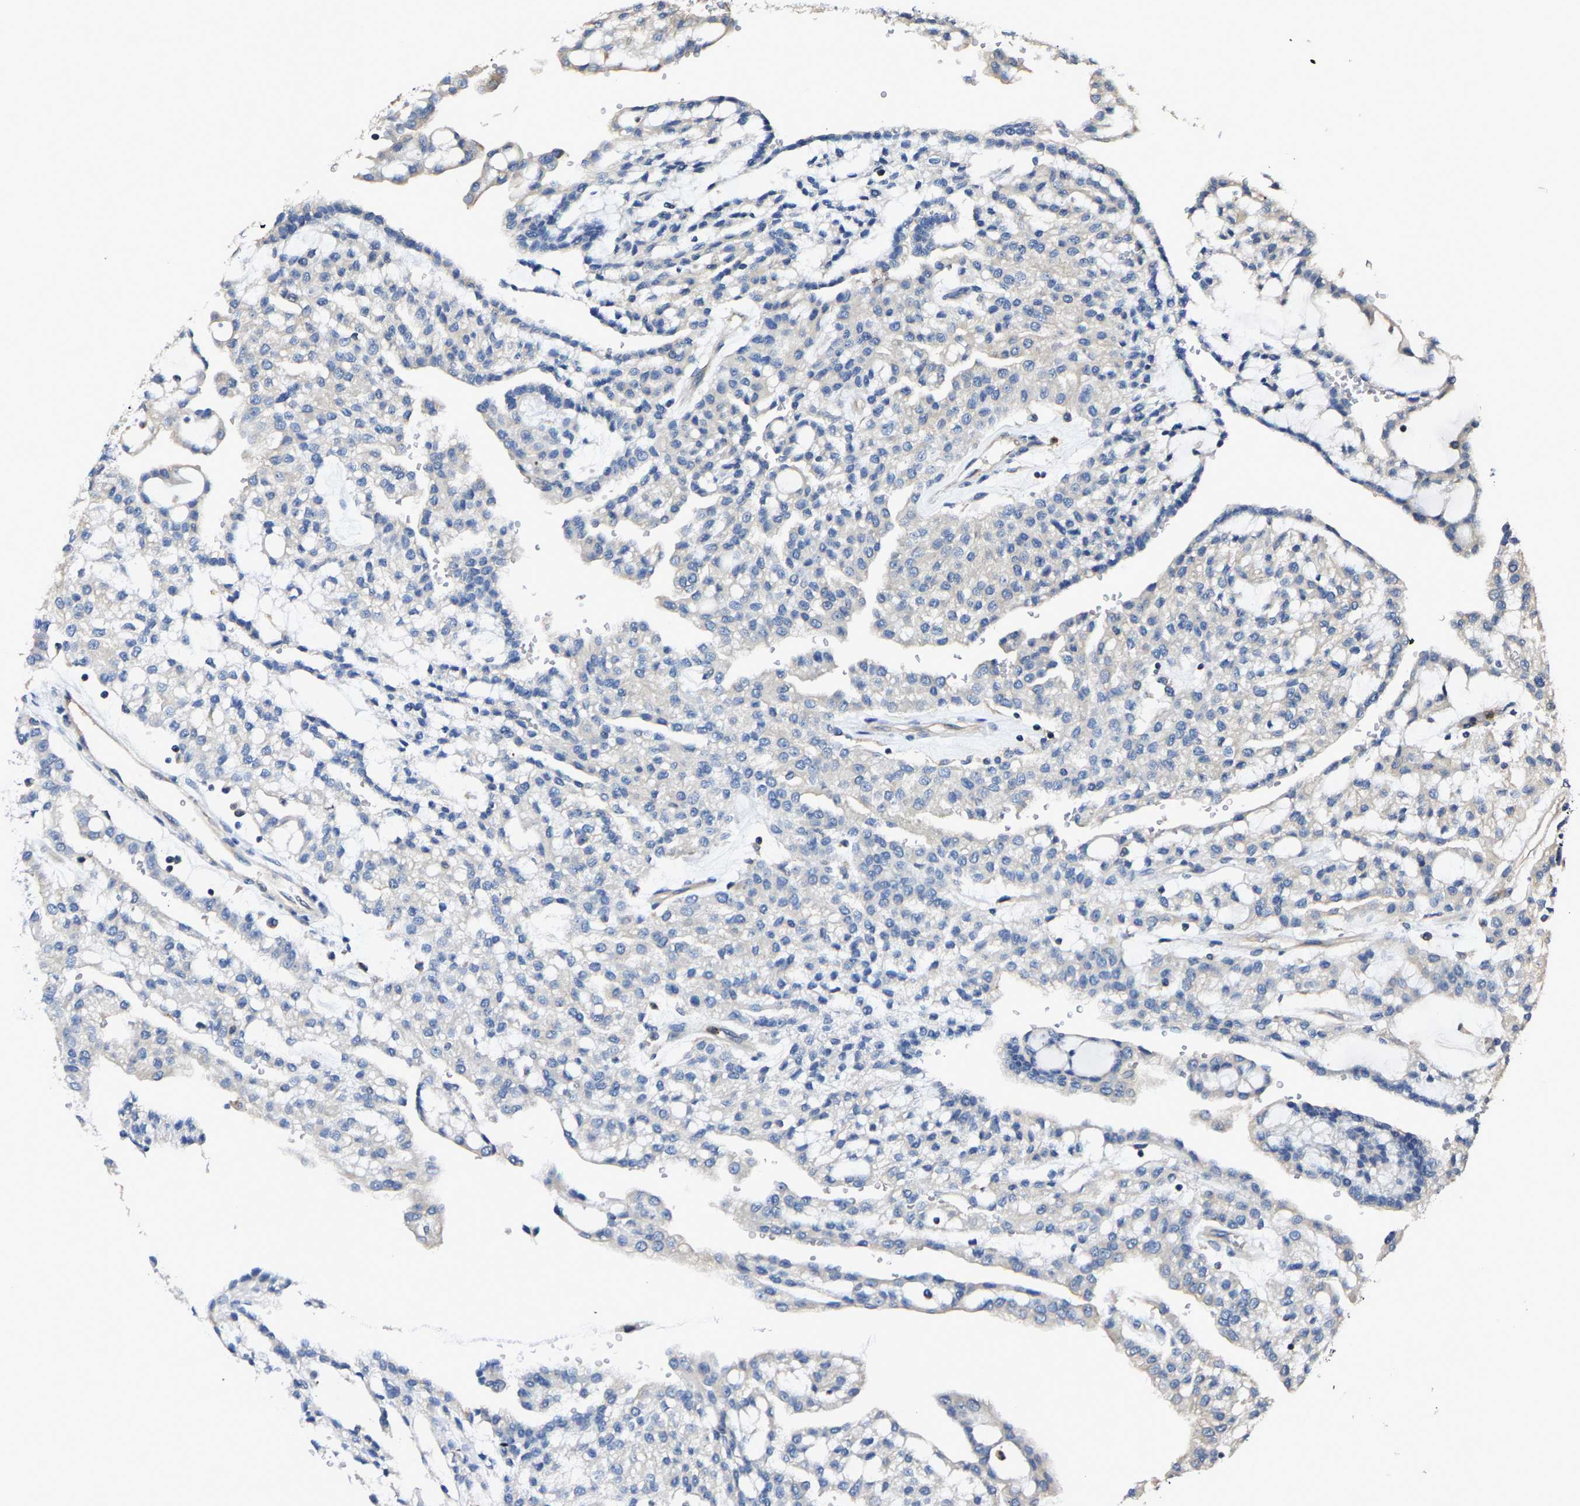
{"staining": {"intensity": "negative", "quantity": "none", "location": "none"}, "tissue": "renal cancer", "cell_type": "Tumor cells", "image_type": "cancer", "snomed": [{"axis": "morphology", "description": "Adenocarcinoma, NOS"}, {"axis": "topography", "description": "Kidney"}], "caption": "Tumor cells are negative for protein expression in human renal cancer.", "gene": "TRAF6", "patient": {"sex": "male", "age": 63}}